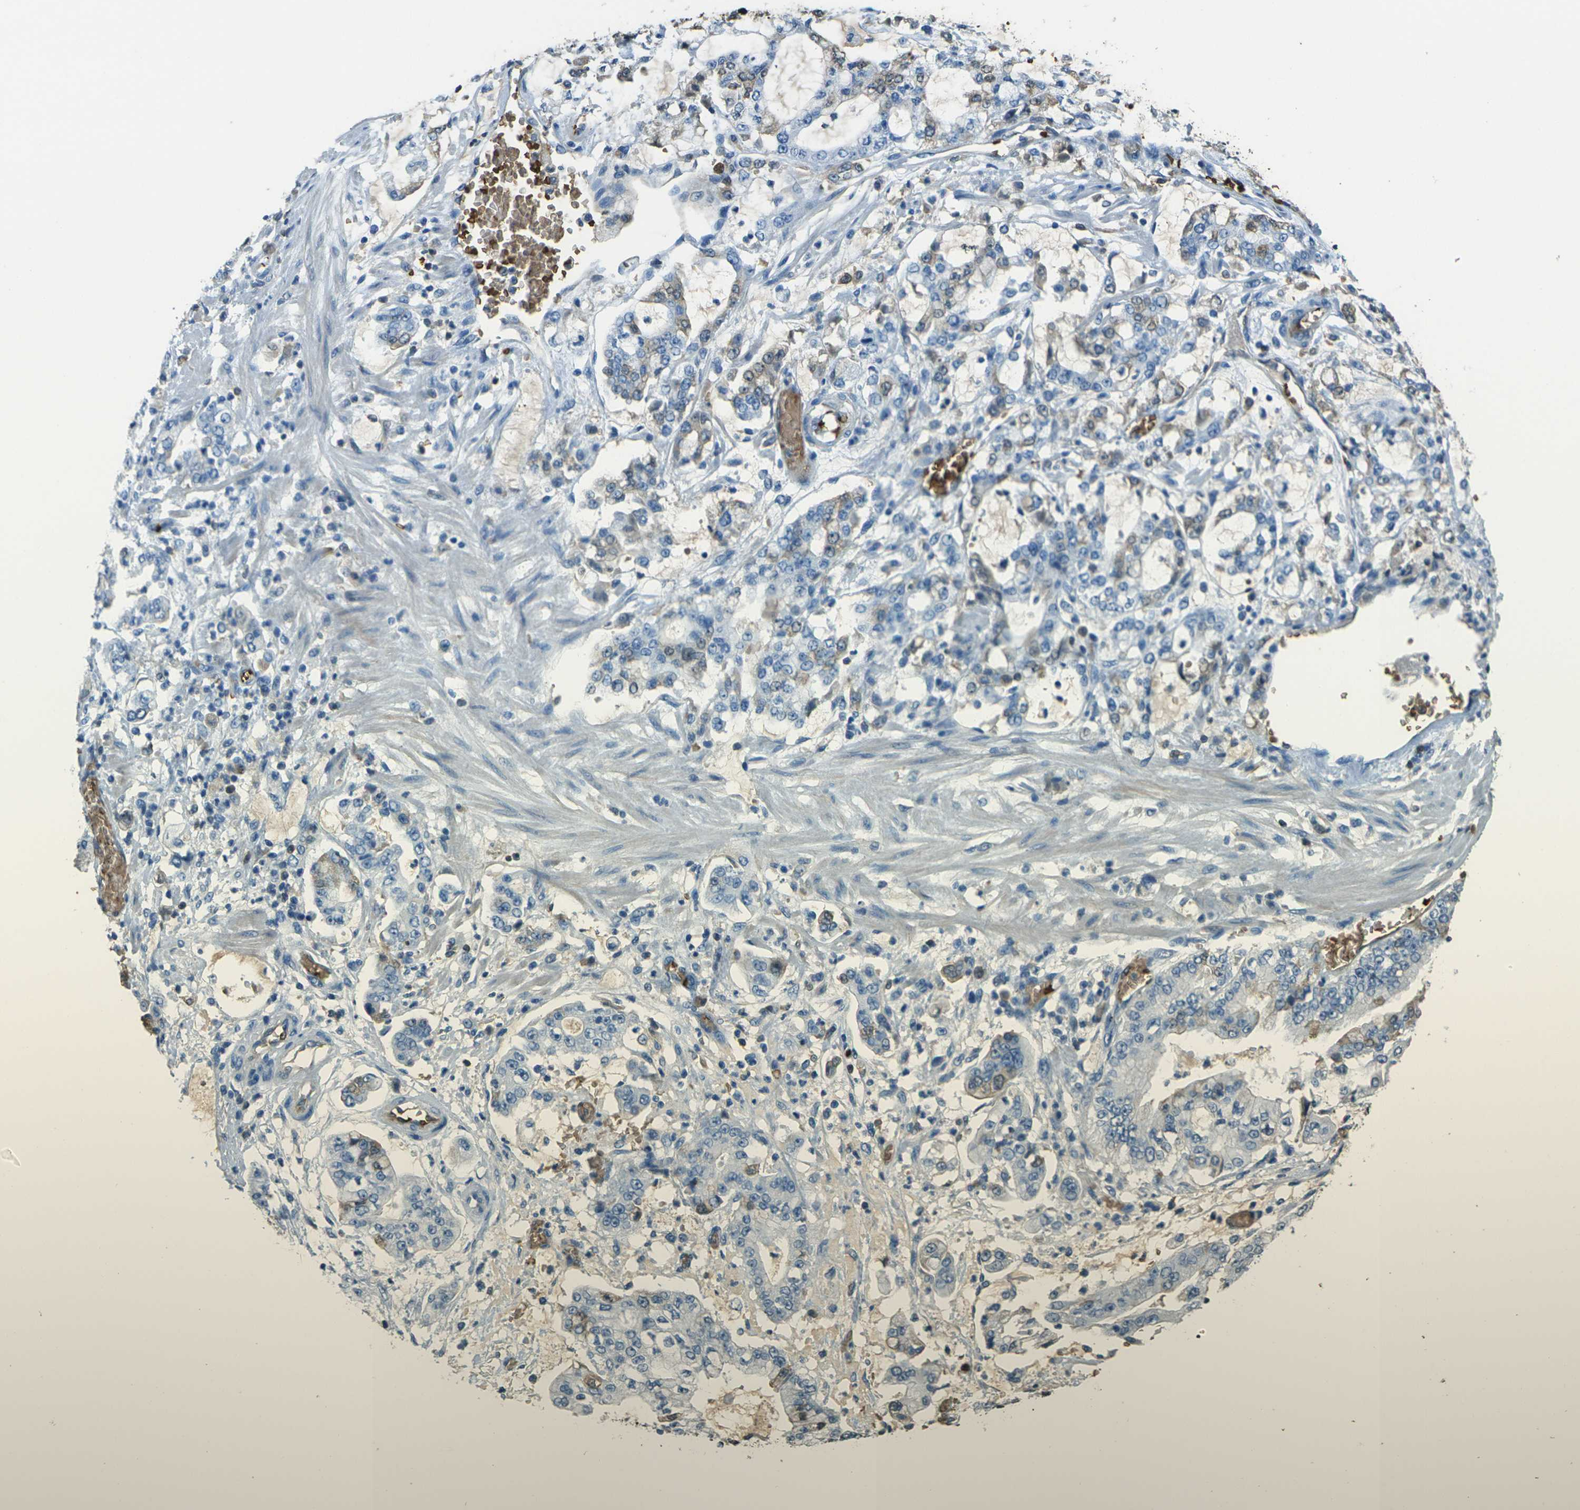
{"staining": {"intensity": "weak", "quantity": "<25%", "location": "cytoplasmic/membranous,nuclear"}, "tissue": "stomach cancer", "cell_type": "Tumor cells", "image_type": "cancer", "snomed": [{"axis": "morphology", "description": "Adenocarcinoma, NOS"}, {"axis": "topography", "description": "Stomach"}], "caption": "Stomach adenocarcinoma was stained to show a protein in brown. There is no significant positivity in tumor cells.", "gene": "HBB", "patient": {"sex": "male", "age": 76}}